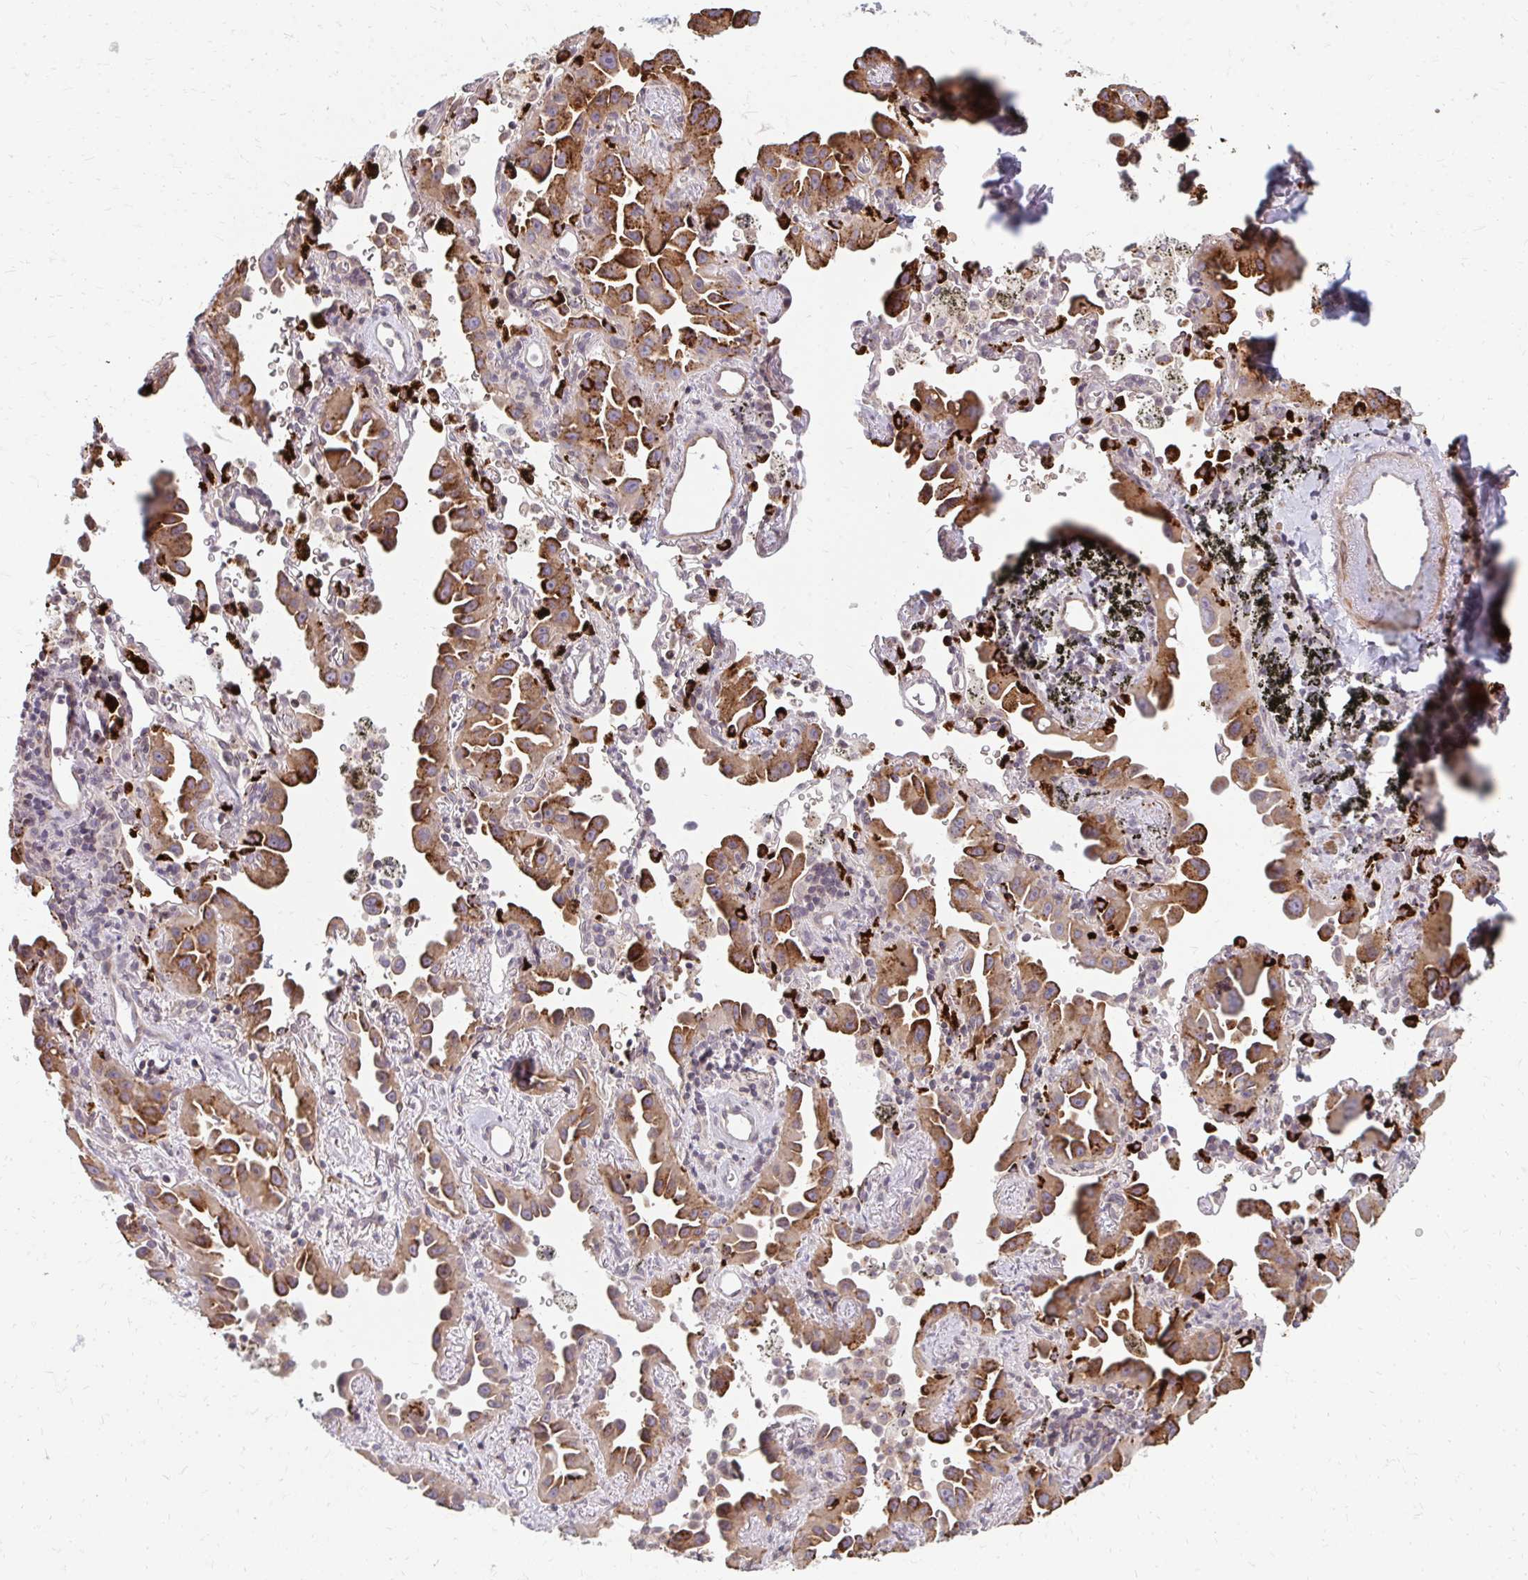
{"staining": {"intensity": "moderate", "quantity": ">75%", "location": "cytoplasmic/membranous"}, "tissue": "lung cancer", "cell_type": "Tumor cells", "image_type": "cancer", "snomed": [{"axis": "morphology", "description": "Adenocarcinoma, NOS"}, {"axis": "topography", "description": "Lung"}], "caption": "Protein staining of lung adenocarcinoma tissue reveals moderate cytoplasmic/membranous expression in approximately >75% of tumor cells.", "gene": "GPC5", "patient": {"sex": "male", "age": 68}}